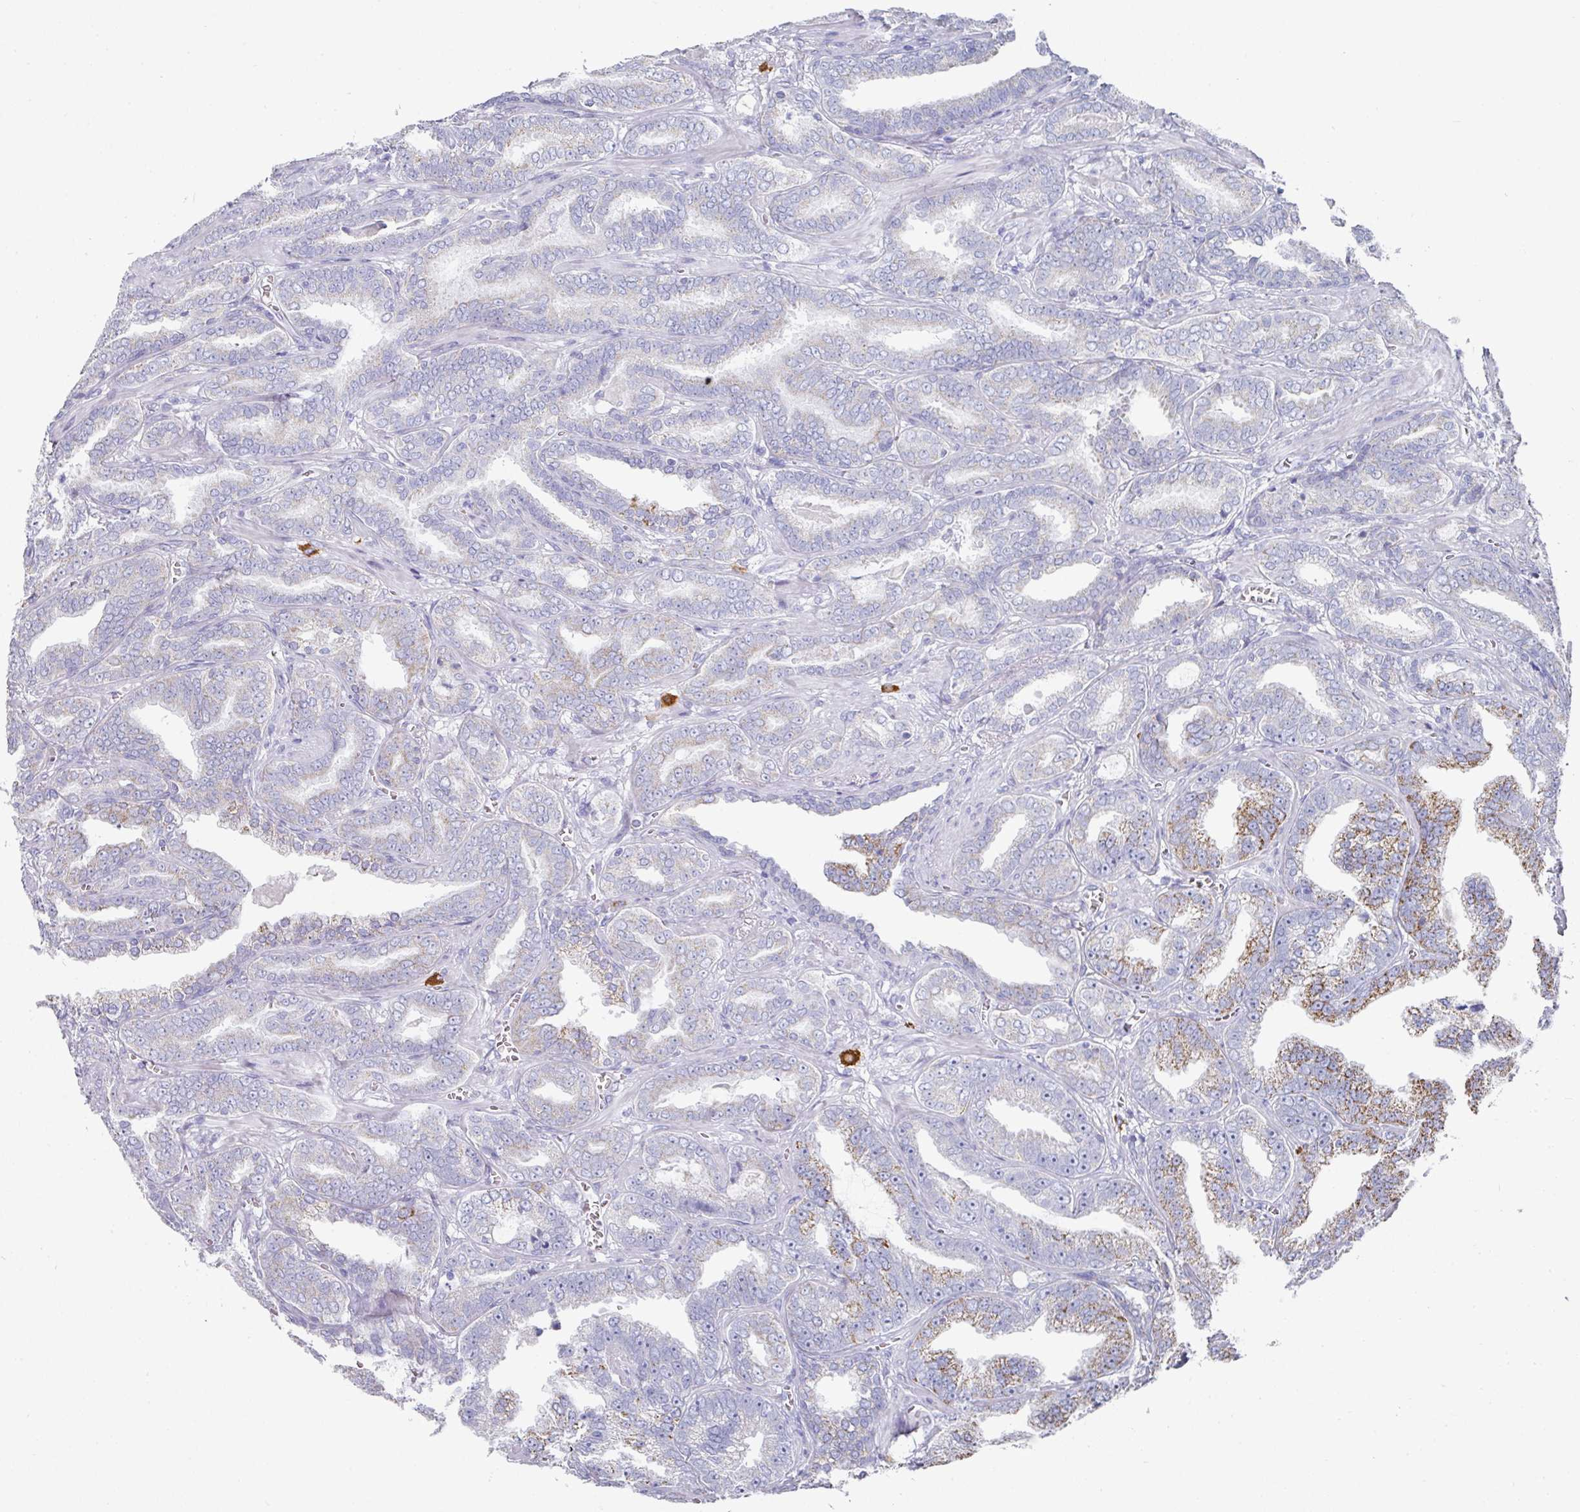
{"staining": {"intensity": "moderate", "quantity": "<25%", "location": "cytoplasmic/membranous"}, "tissue": "prostate cancer", "cell_type": "Tumor cells", "image_type": "cancer", "snomed": [{"axis": "morphology", "description": "Adenocarcinoma, High grade"}, {"axis": "topography", "description": "Prostate"}], "caption": "Immunohistochemistry (IHC) micrograph of neoplastic tissue: adenocarcinoma (high-grade) (prostate) stained using IHC exhibits low levels of moderate protein expression localized specifically in the cytoplasmic/membranous of tumor cells, appearing as a cytoplasmic/membranous brown color.", "gene": "SETBP1", "patient": {"sex": "male", "age": 67}}